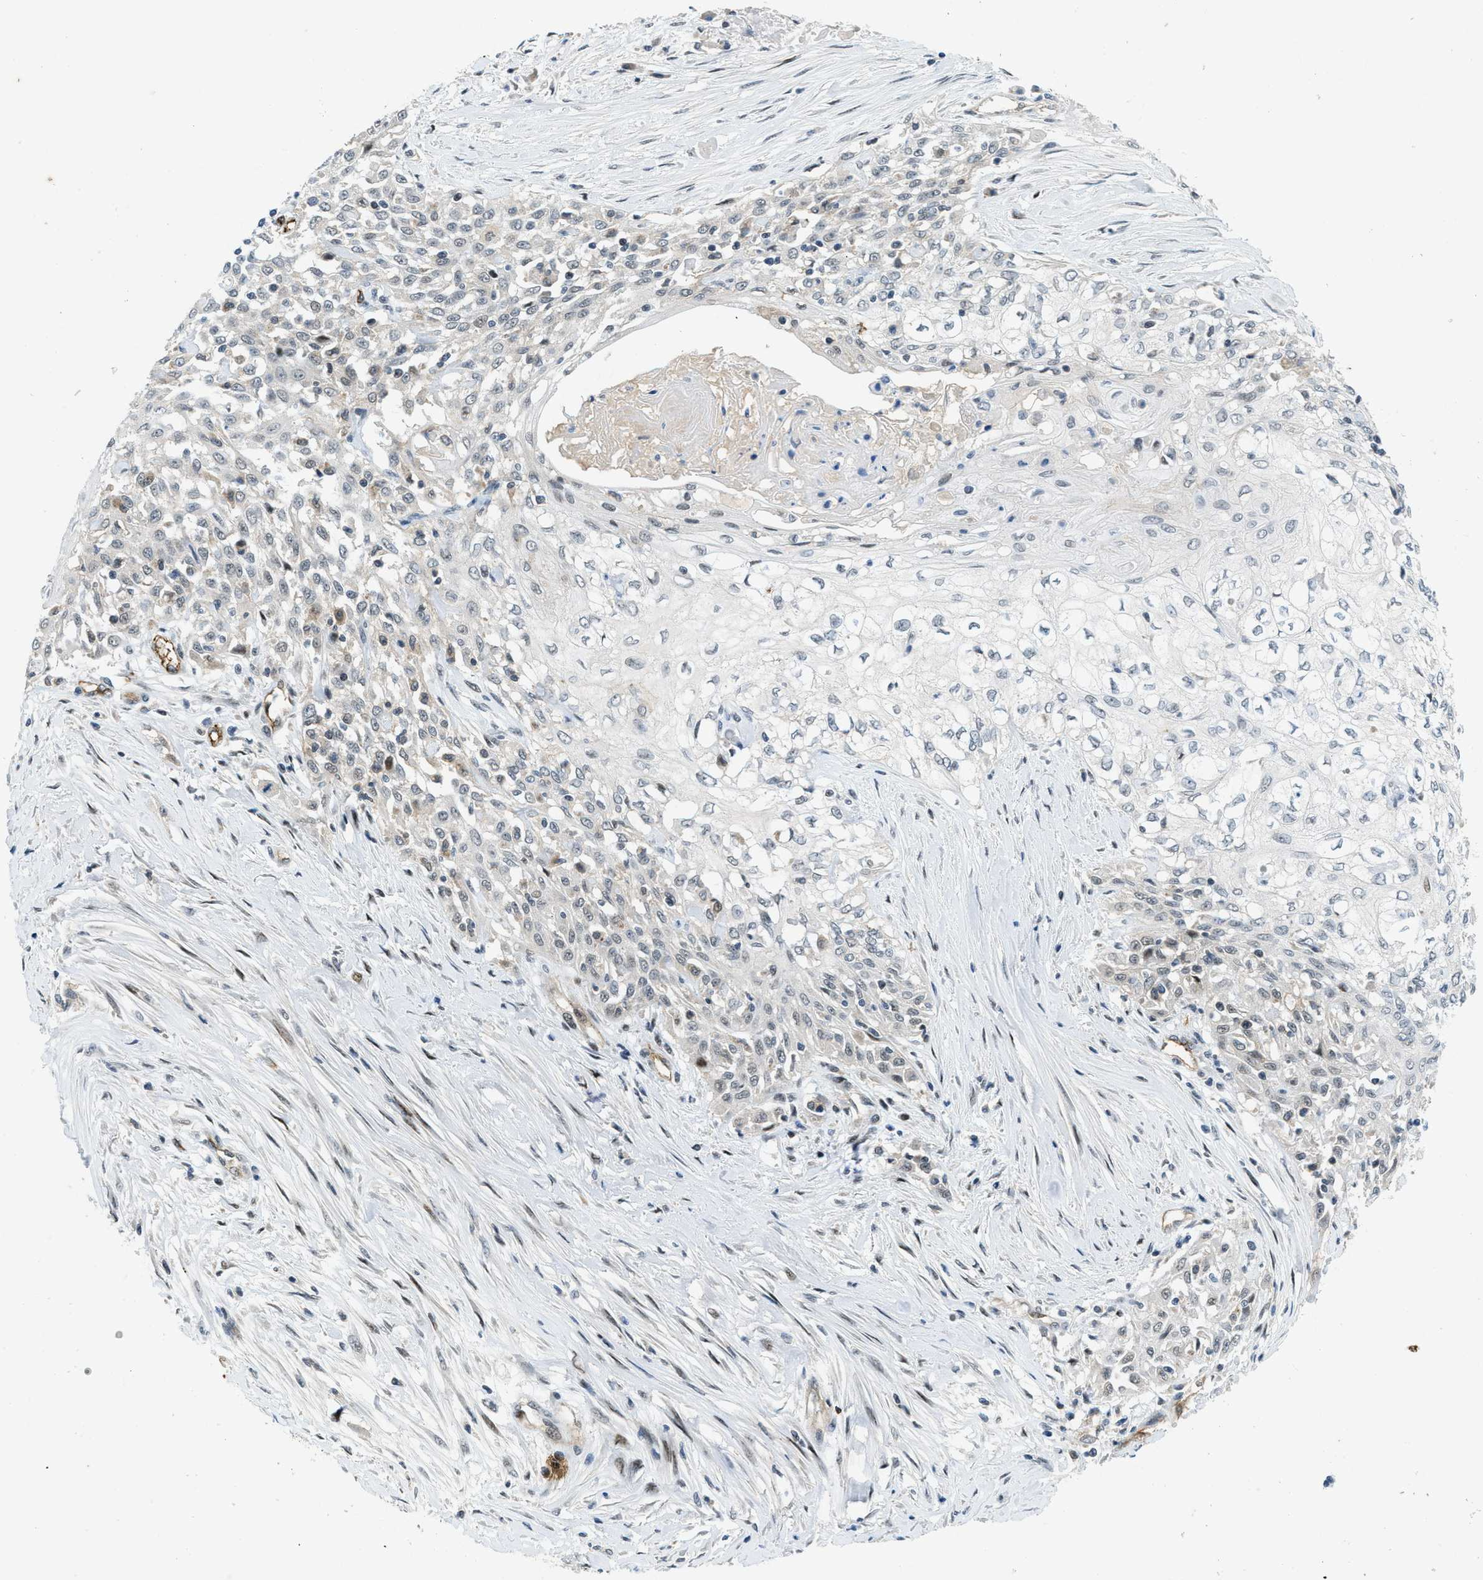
{"staining": {"intensity": "negative", "quantity": "none", "location": "none"}, "tissue": "skin cancer", "cell_type": "Tumor cells", "image_type": "cancer", "snomed": [{"axis": "morphology", "description": "Squamous cell carcinoma, NOS"}, {"axis": "morphology", "description": "Squamous cell carcinoma, metastatic, NOS"}, {"axis": "topography", "description": "Skin"}, {"axis": "topography", "description": "Lymph node"}], "caption": "High power microscopy image of an immunohistochemistry image of skin metastatic squamous cell carcinoma, revealing no significant expression in tumor cells.", "gene": "SLCO2A1", "patient": {"sex": "male", "age": 75}}